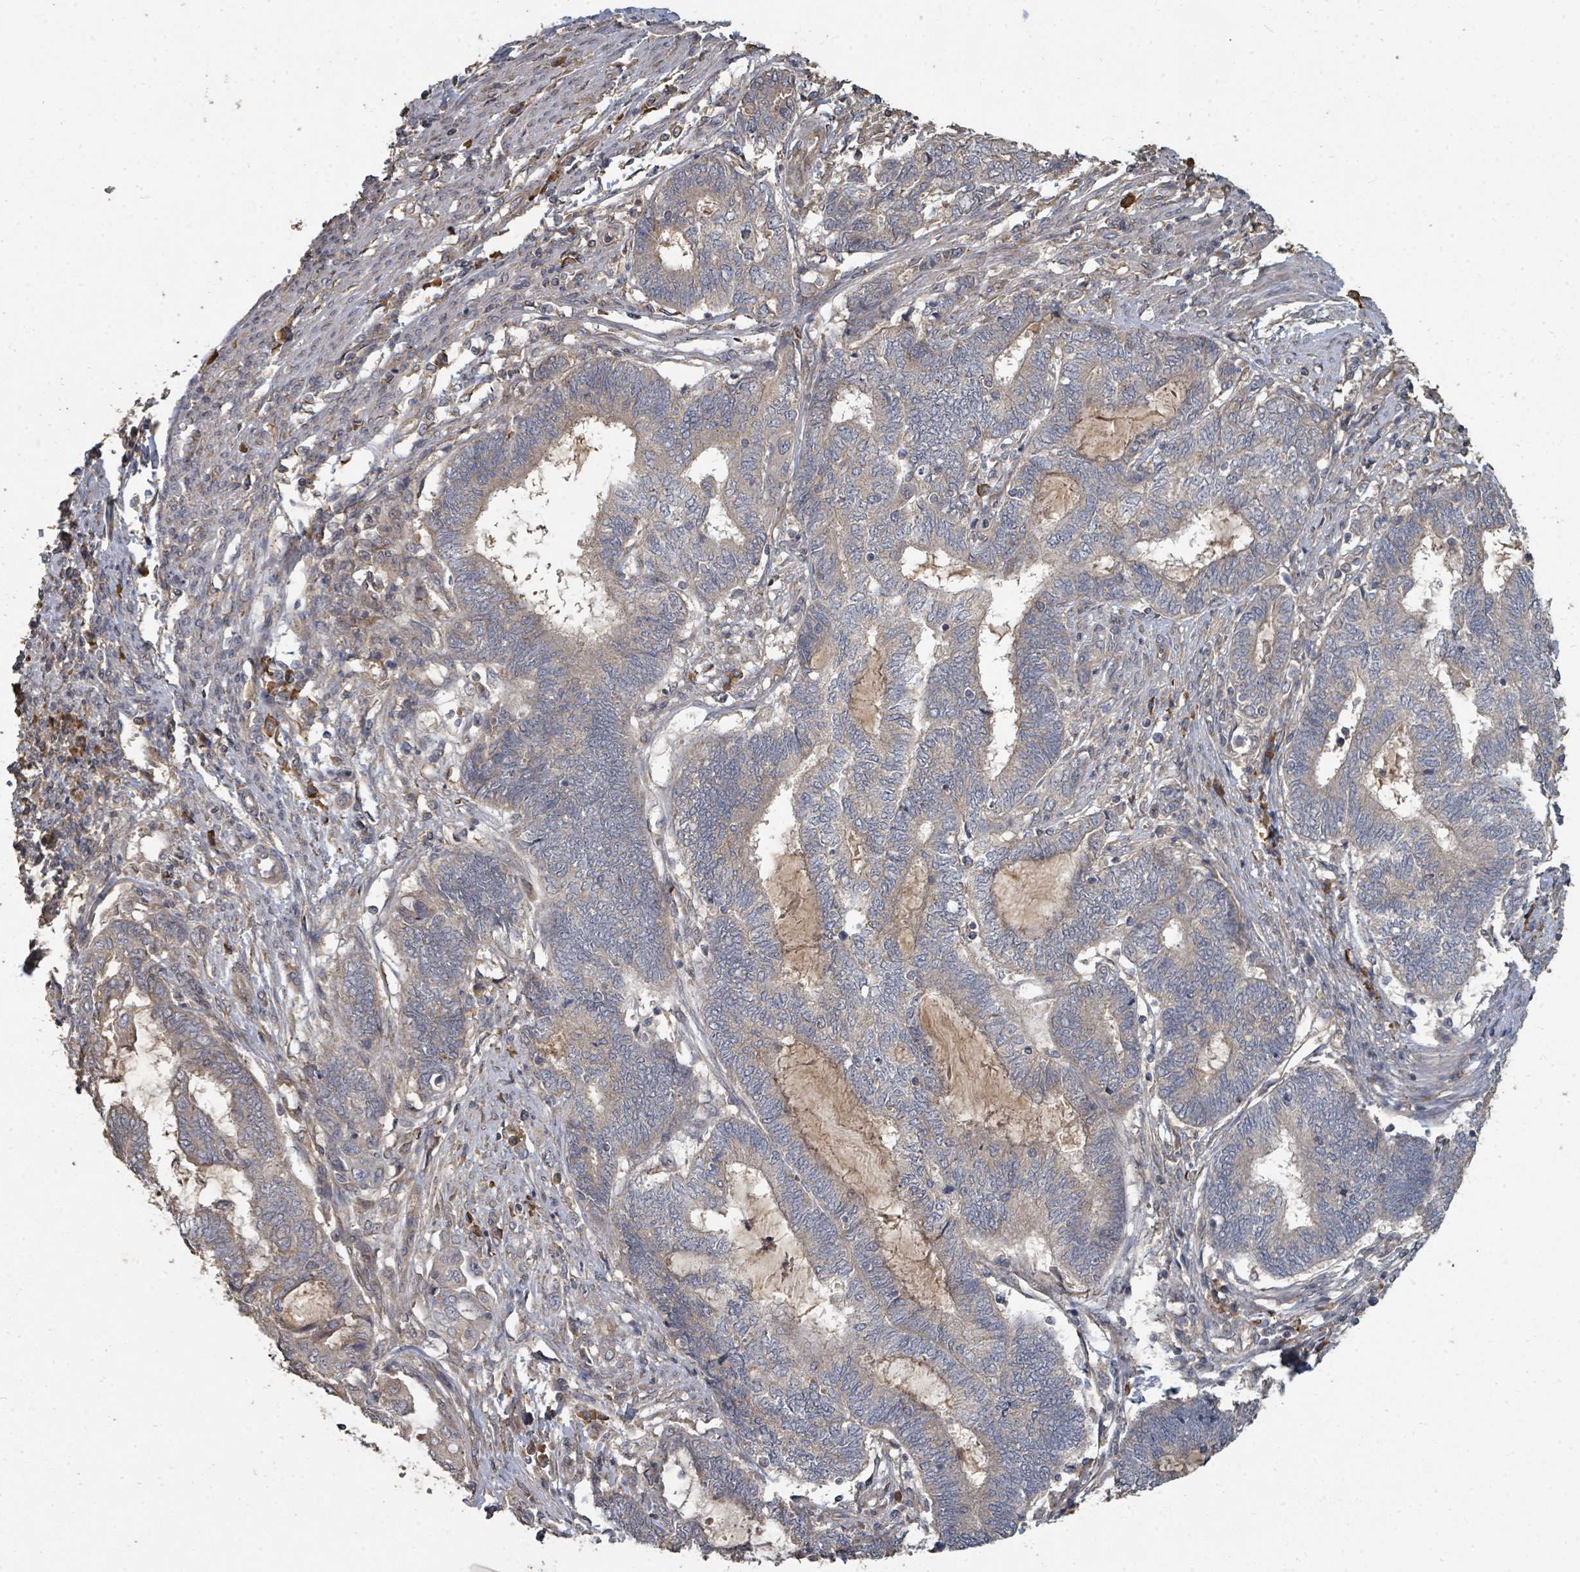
{"staining": {"intensity": "weak", "quantity": "25%-75%", "location": "cytoplasmic/membranous"}, "tissue": "endometrial cancer", "cell_type": "Tumor cells", "image_type": "cancer", "snomed": [{"axis": "morphology", "description": "Adenocarcinoma, NOS"}, {"axis": "topography", "description": "Uterus"}, {"axis": "topography", "description": "Endometrium"}], "caption": "Protein expression analysis of human endometrial adenocarcinoma reveals weak cytoplasmic/membranous staining in approximately 25%-75% of tumor cells. (brown staining indicates protein expression, while blue staining denotes nuclei).", "gene": "WDFY1", "patient": {"sex": "female", "age": 70}}